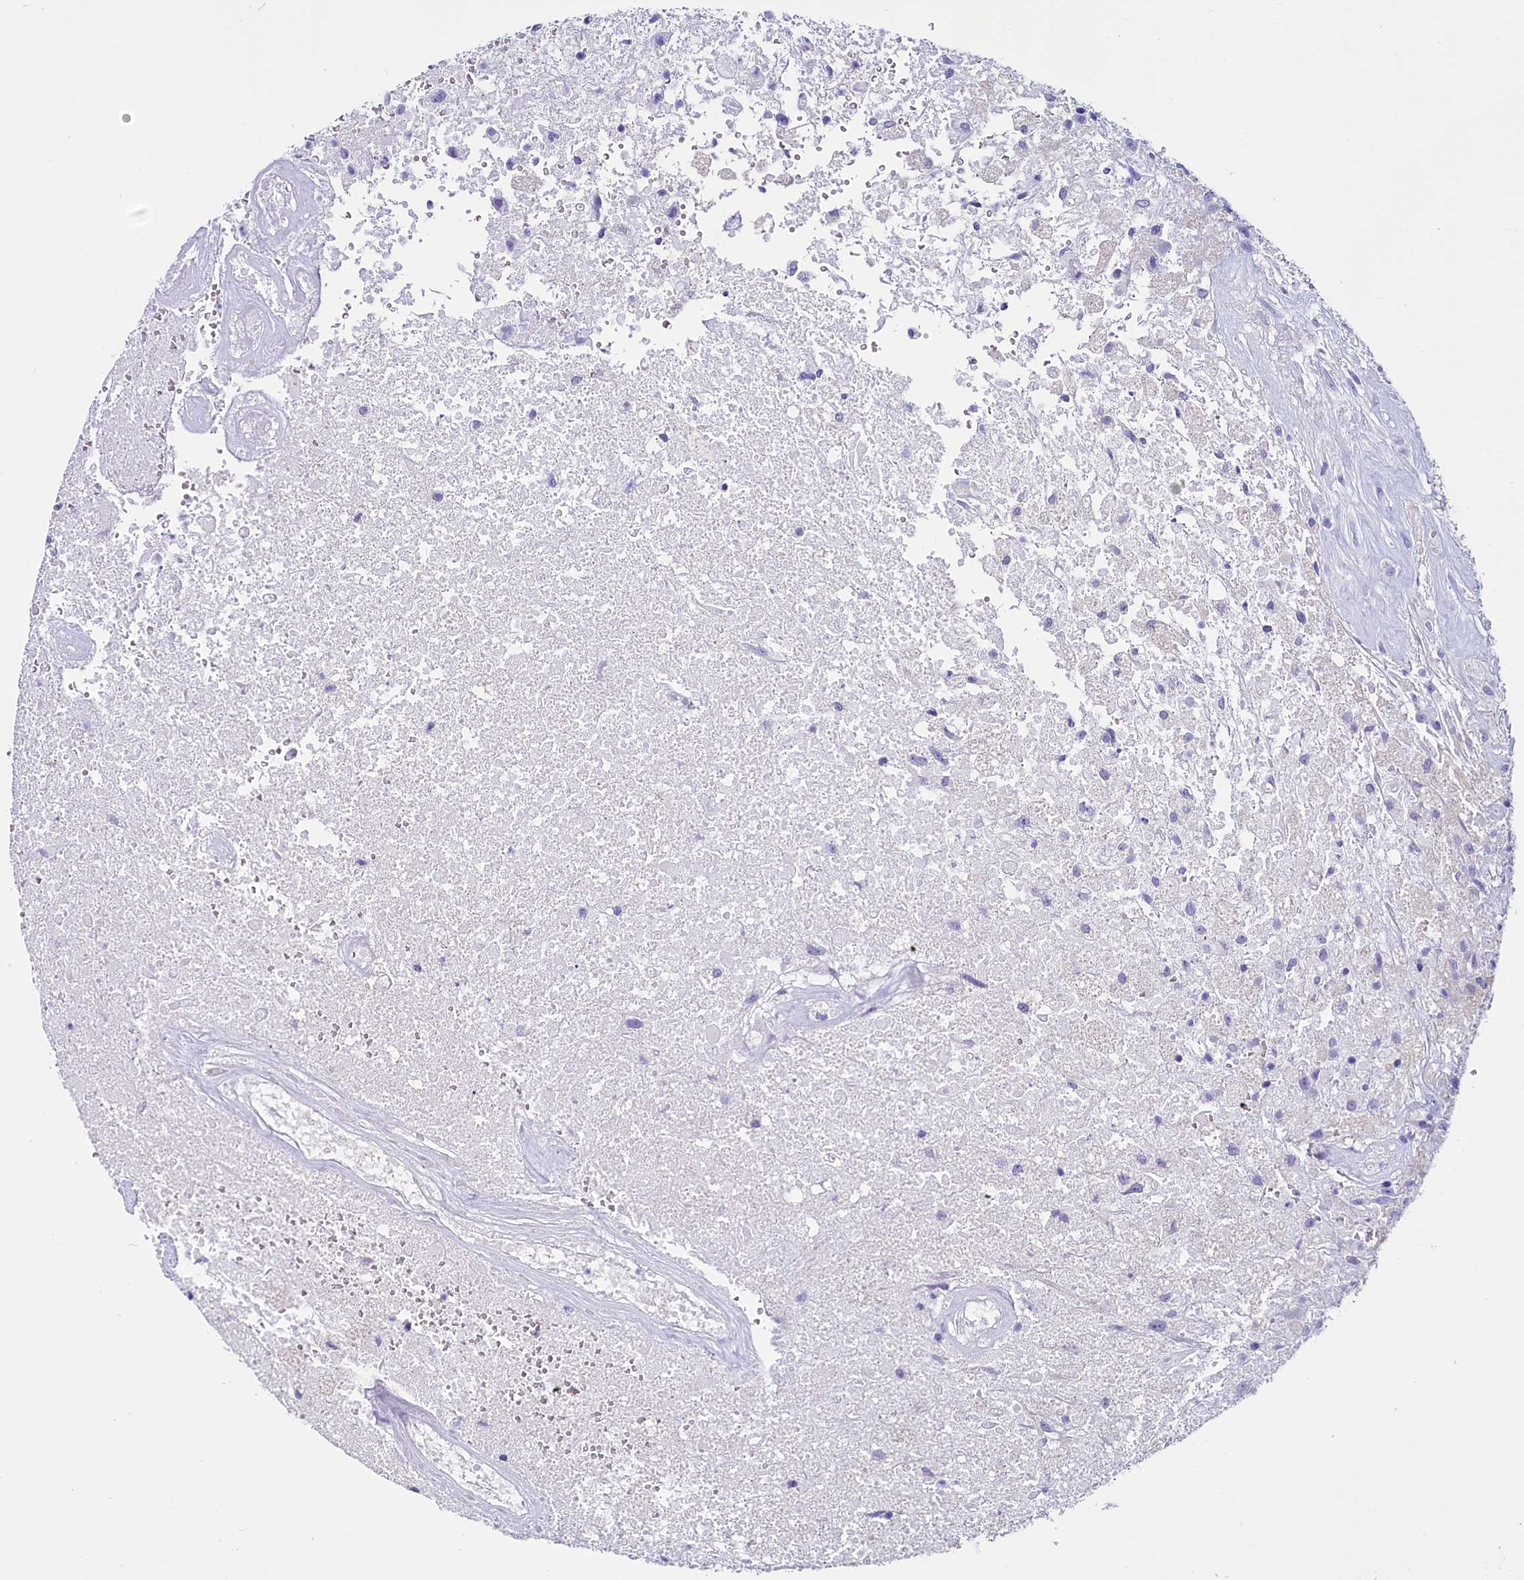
{"staining": {"intensity": "negative", "quantity": "none", "location": "none"}, "tissue": "glioma", "cell_type": "Tumor cells", "image_type": "cancer", "snomed": [{"axis": "morphology", "description": "Glioma, malignant, High grade"}, {"axis": "topography", "description": "Brain"}], "caption": "Immunohistochemical staining of human glioma displays no significant expression in tumor cells.", "gene": "PDILT", "patient": {"sex": "male", "age": 56}}